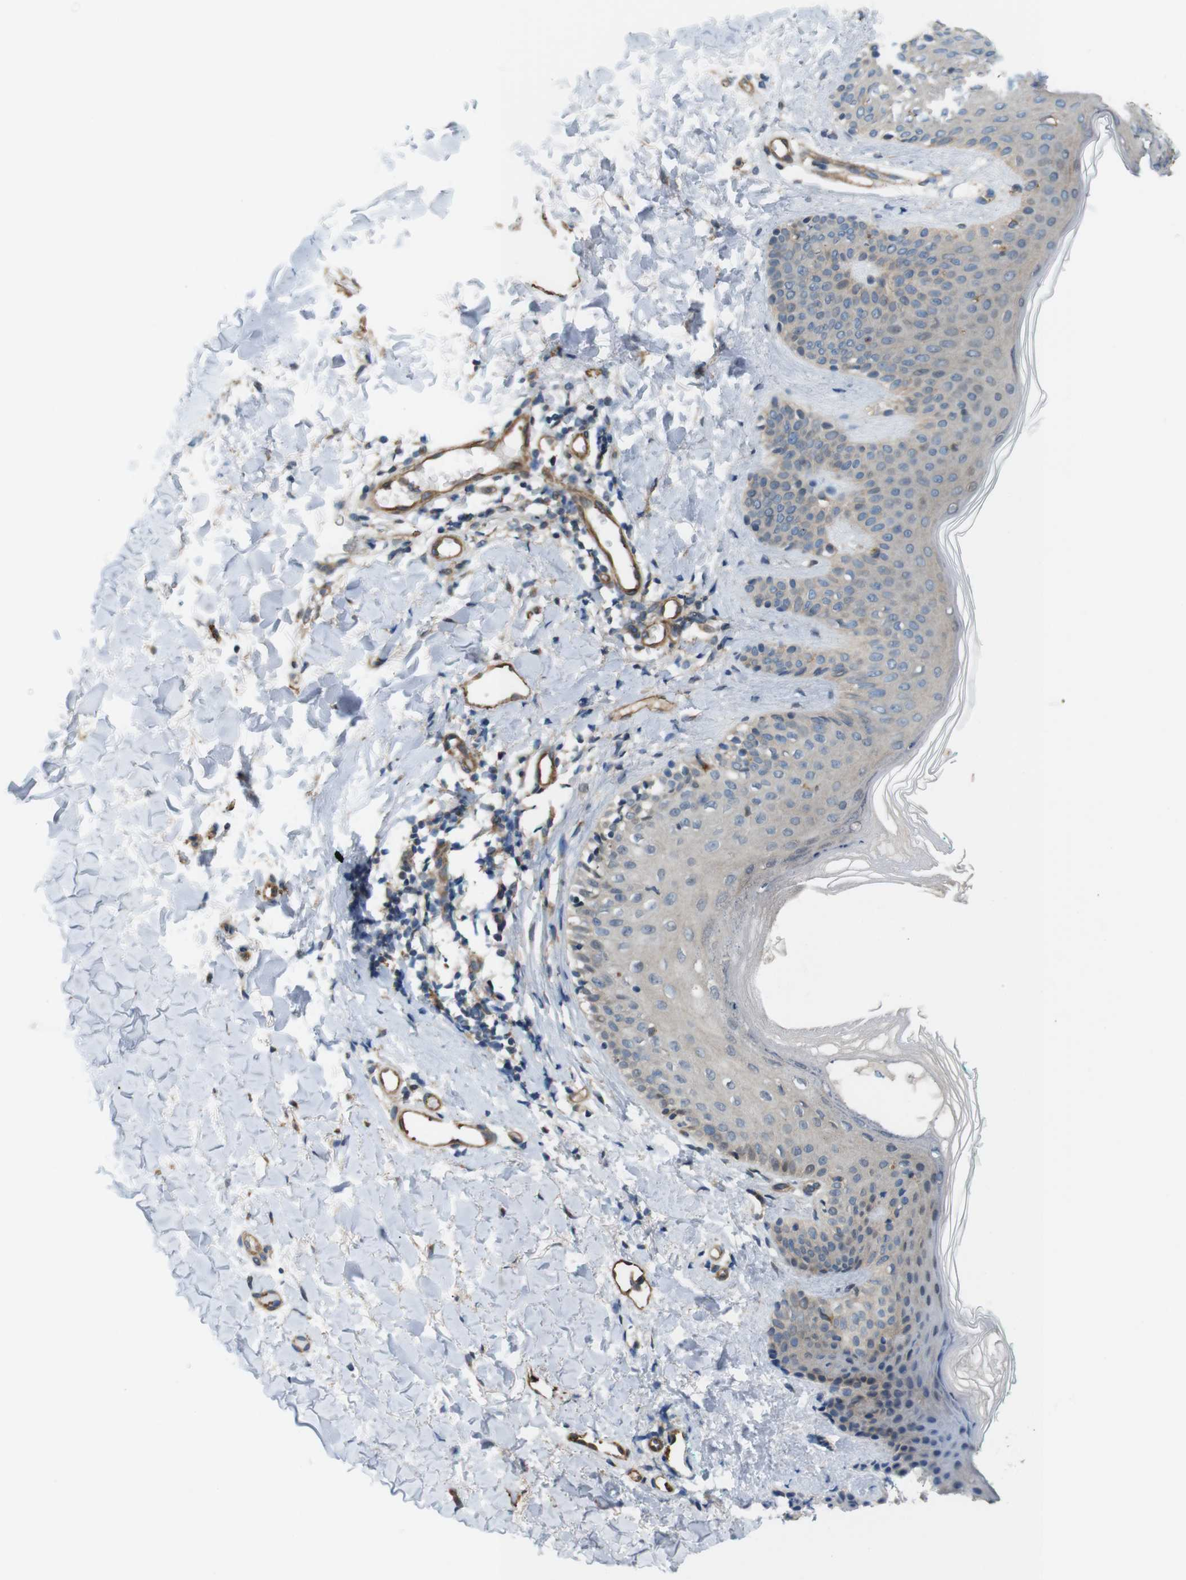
{"staining": {"intensity": "negative", "quantity": "none", "location": "none"}, "tissue": "skin", "cell_type": "Fibroblasts", "image_type": "normal", "snomed": [{"axis": "morphology", "description": "Normal tissue, NOS"}, {"axis": "topography", "description": "Skin"}], "caption": "This is an immunohistochemistry (IHC) histopathology image of normal skin. There is no staining in fibroblasts.", "gene": "BVES", "patient": {"sex": "male", "age": 16}}